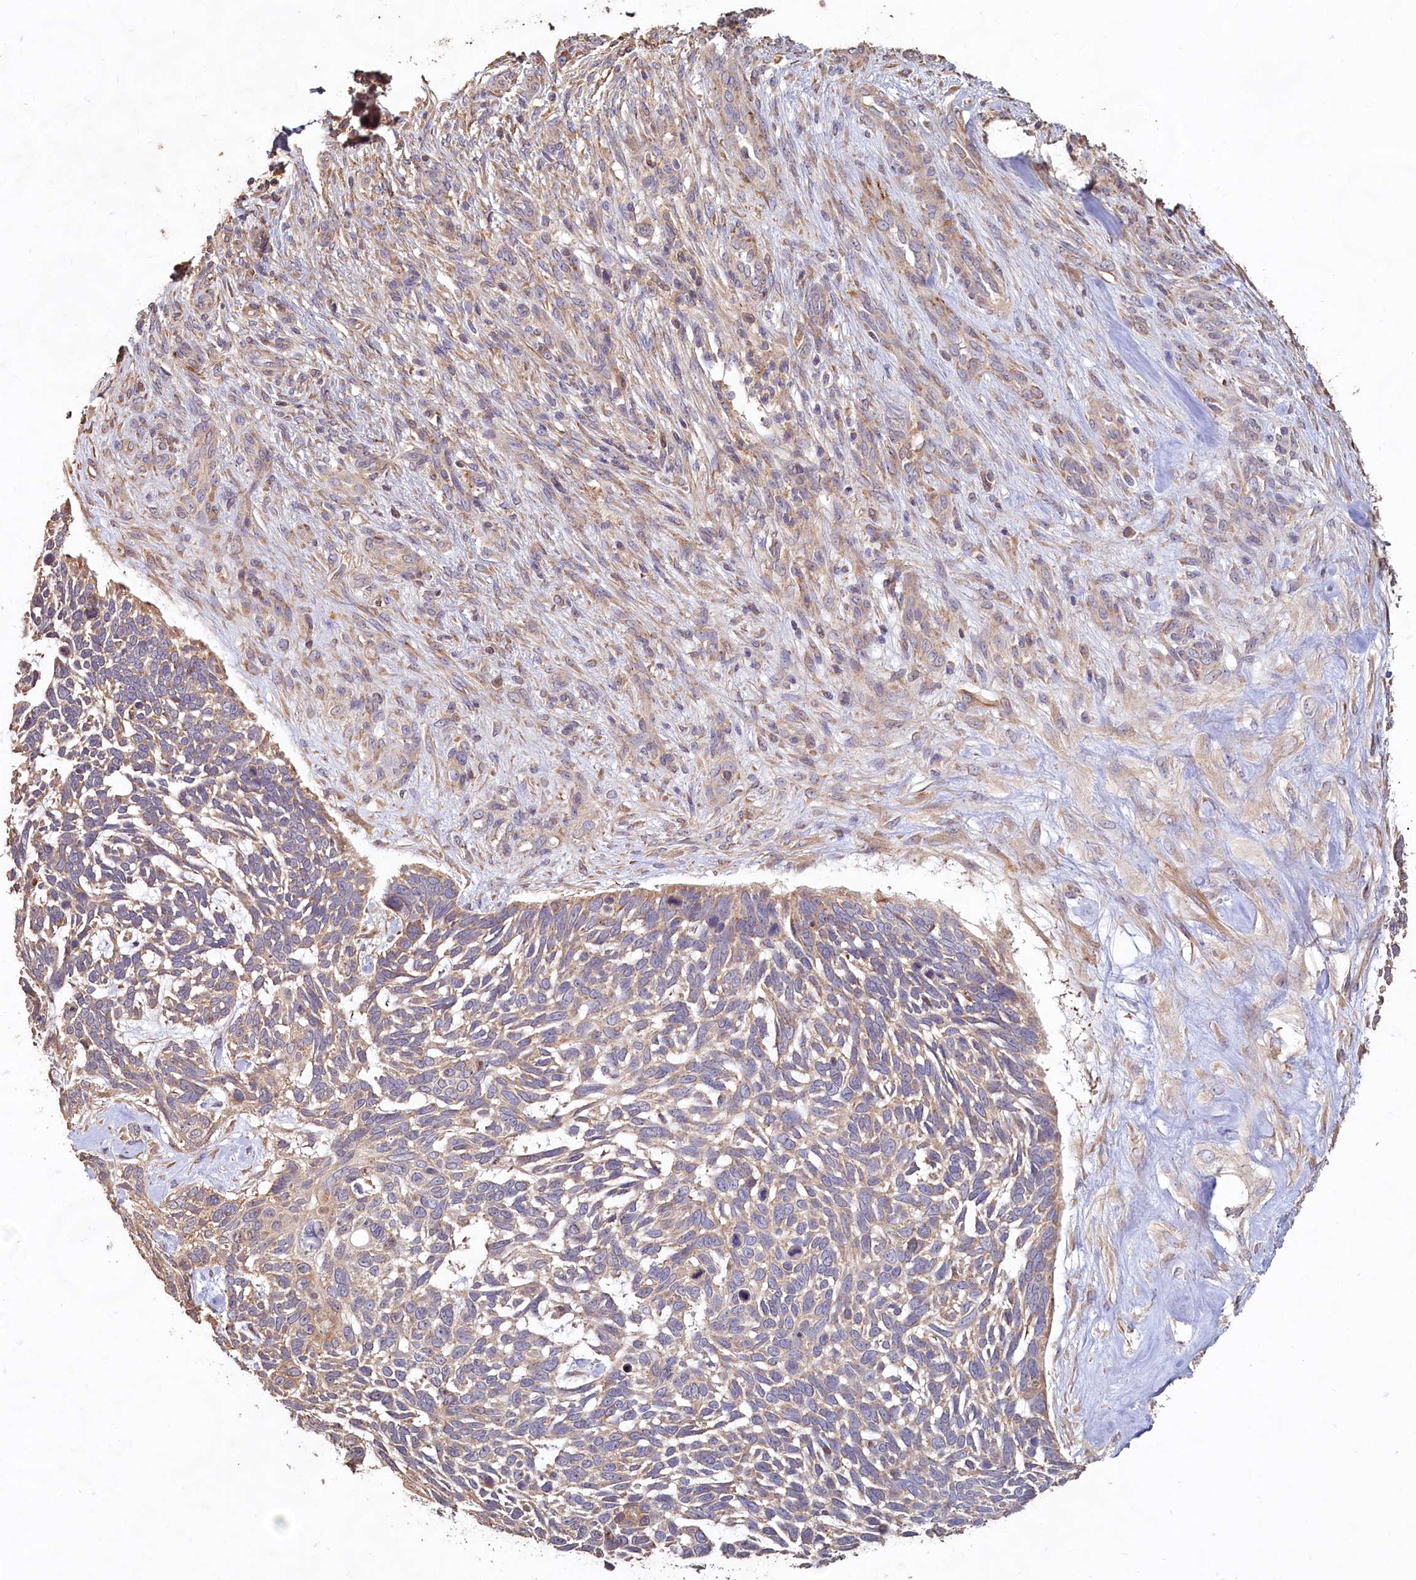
{"staining": {"intensity": "weak", "quantity": "25%-75%", "location": "cytoplasmic/membranous"}, "tissue": "skin cancer", "cell_type": "Tumor cells", "image_type": "cancer", "snomed": [{"axis": "morphology", "description": "Basal cell carcinoma"}, {"axis": "topography", "description": "Skin"}], "caption": "Immunohistochemistry (IHC) (DAB) staining of skin cancer (basal cell carcinoma) displays weak cytoplasmic/membranous protein staining in approximately 25%-75% of tumor cells. (DAB (3,3'-diaminobenzidine) = brown stain, brightfield microscopy at high magnification).", "gene": "FUNDC1", "patient": {"sex": "male", "age": 88}}